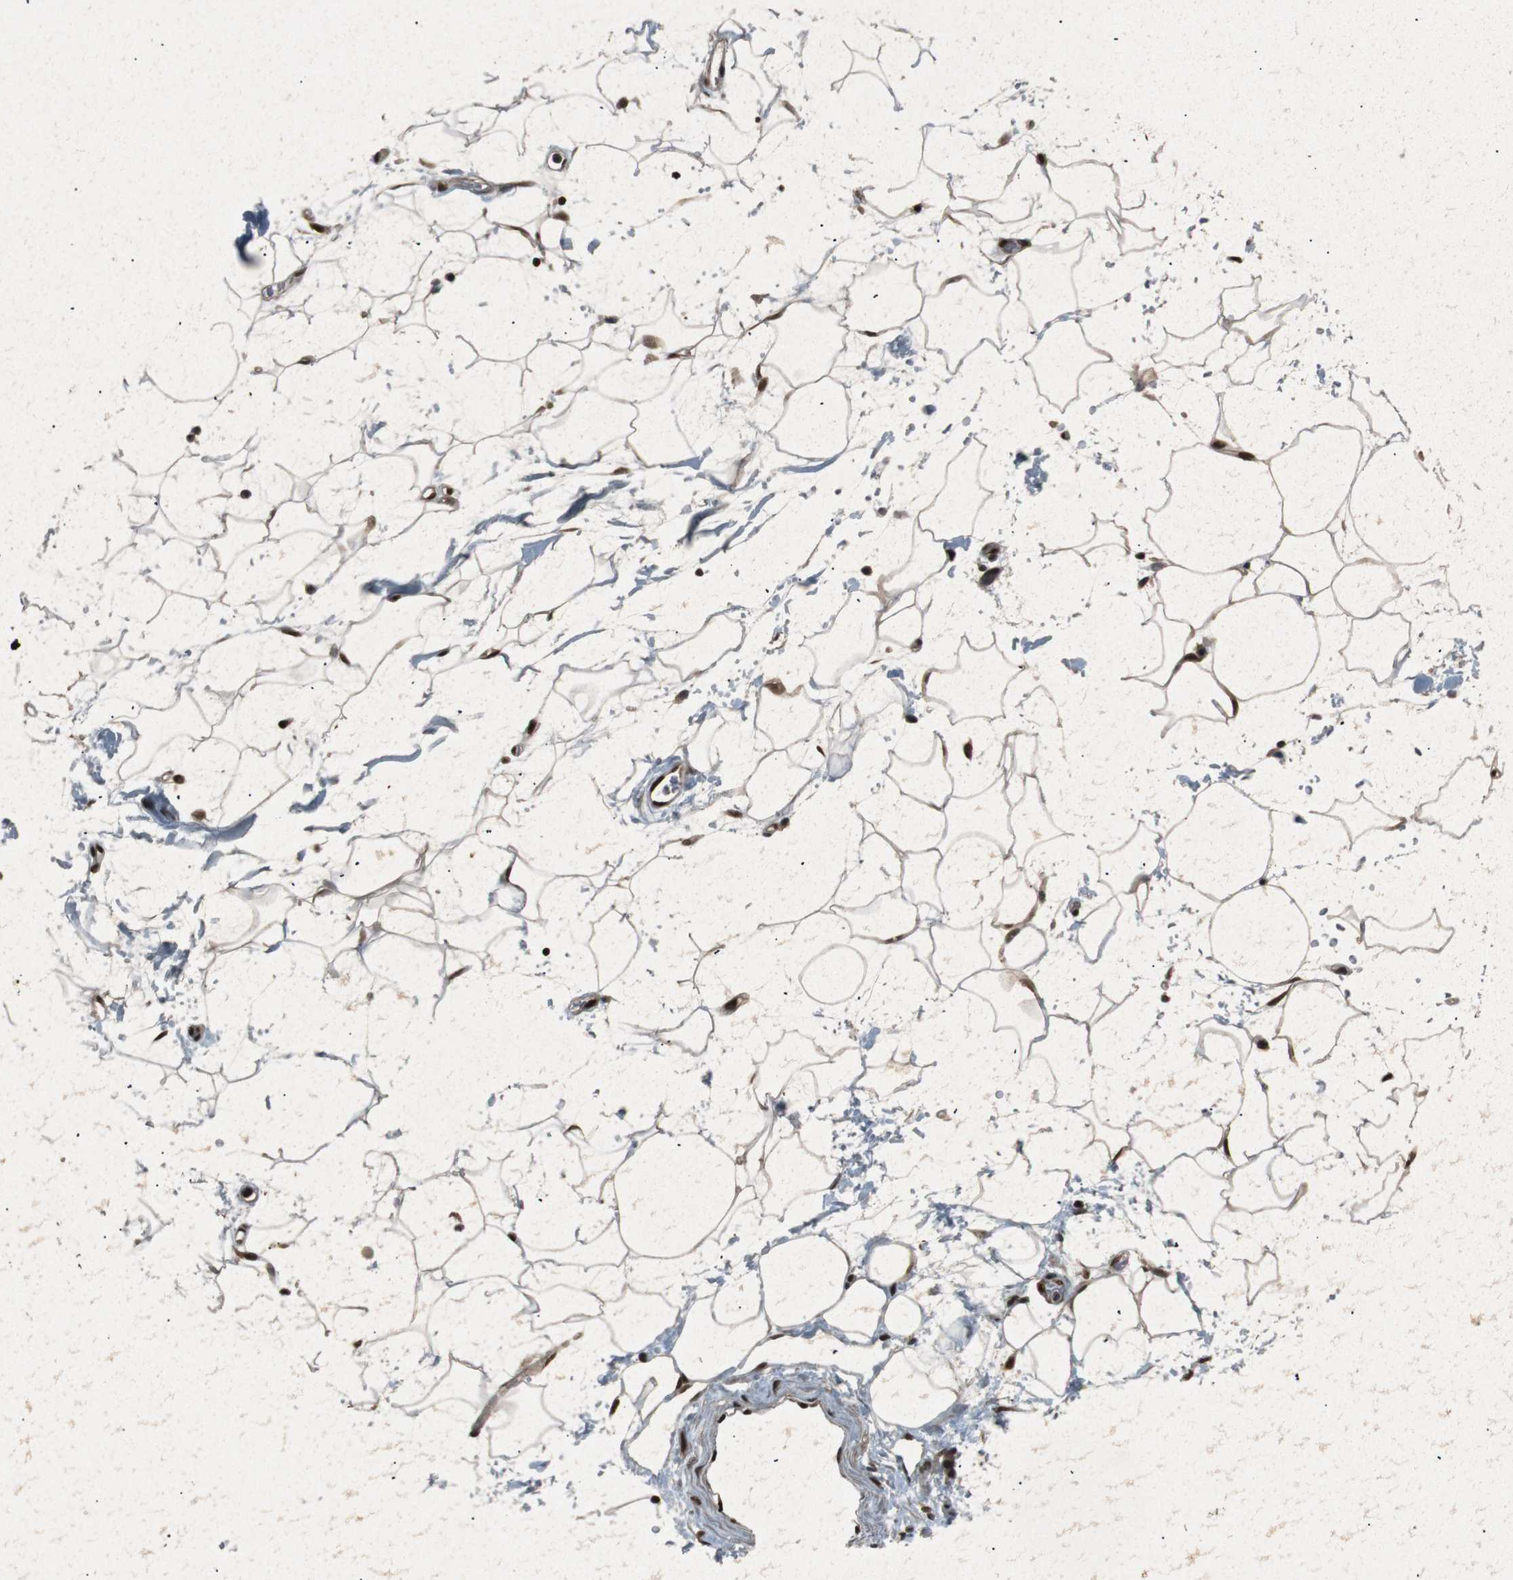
{"staining": {"intensity": "strong", "quantity": ">75%", "location": "nuclear"}, "tissue": "adipose tissue", "cell_type": "Adipocytes", "image_type": "normal", "snomed": [{"axis": "morphology", "description": "Normal tissue, NOS"}, {"axis": "topography", "description": "Soft tissue"}], "caption": "A high amount of strong nuclear staining is present in about >75% of adipocytes in unremarkable adipose tissue. Immunohistochemistry stains the protein of interest in brown and the nuclei are stained blue.", "gene": "NHEJ1", "patient": {"sex": "male", "age": 72}}